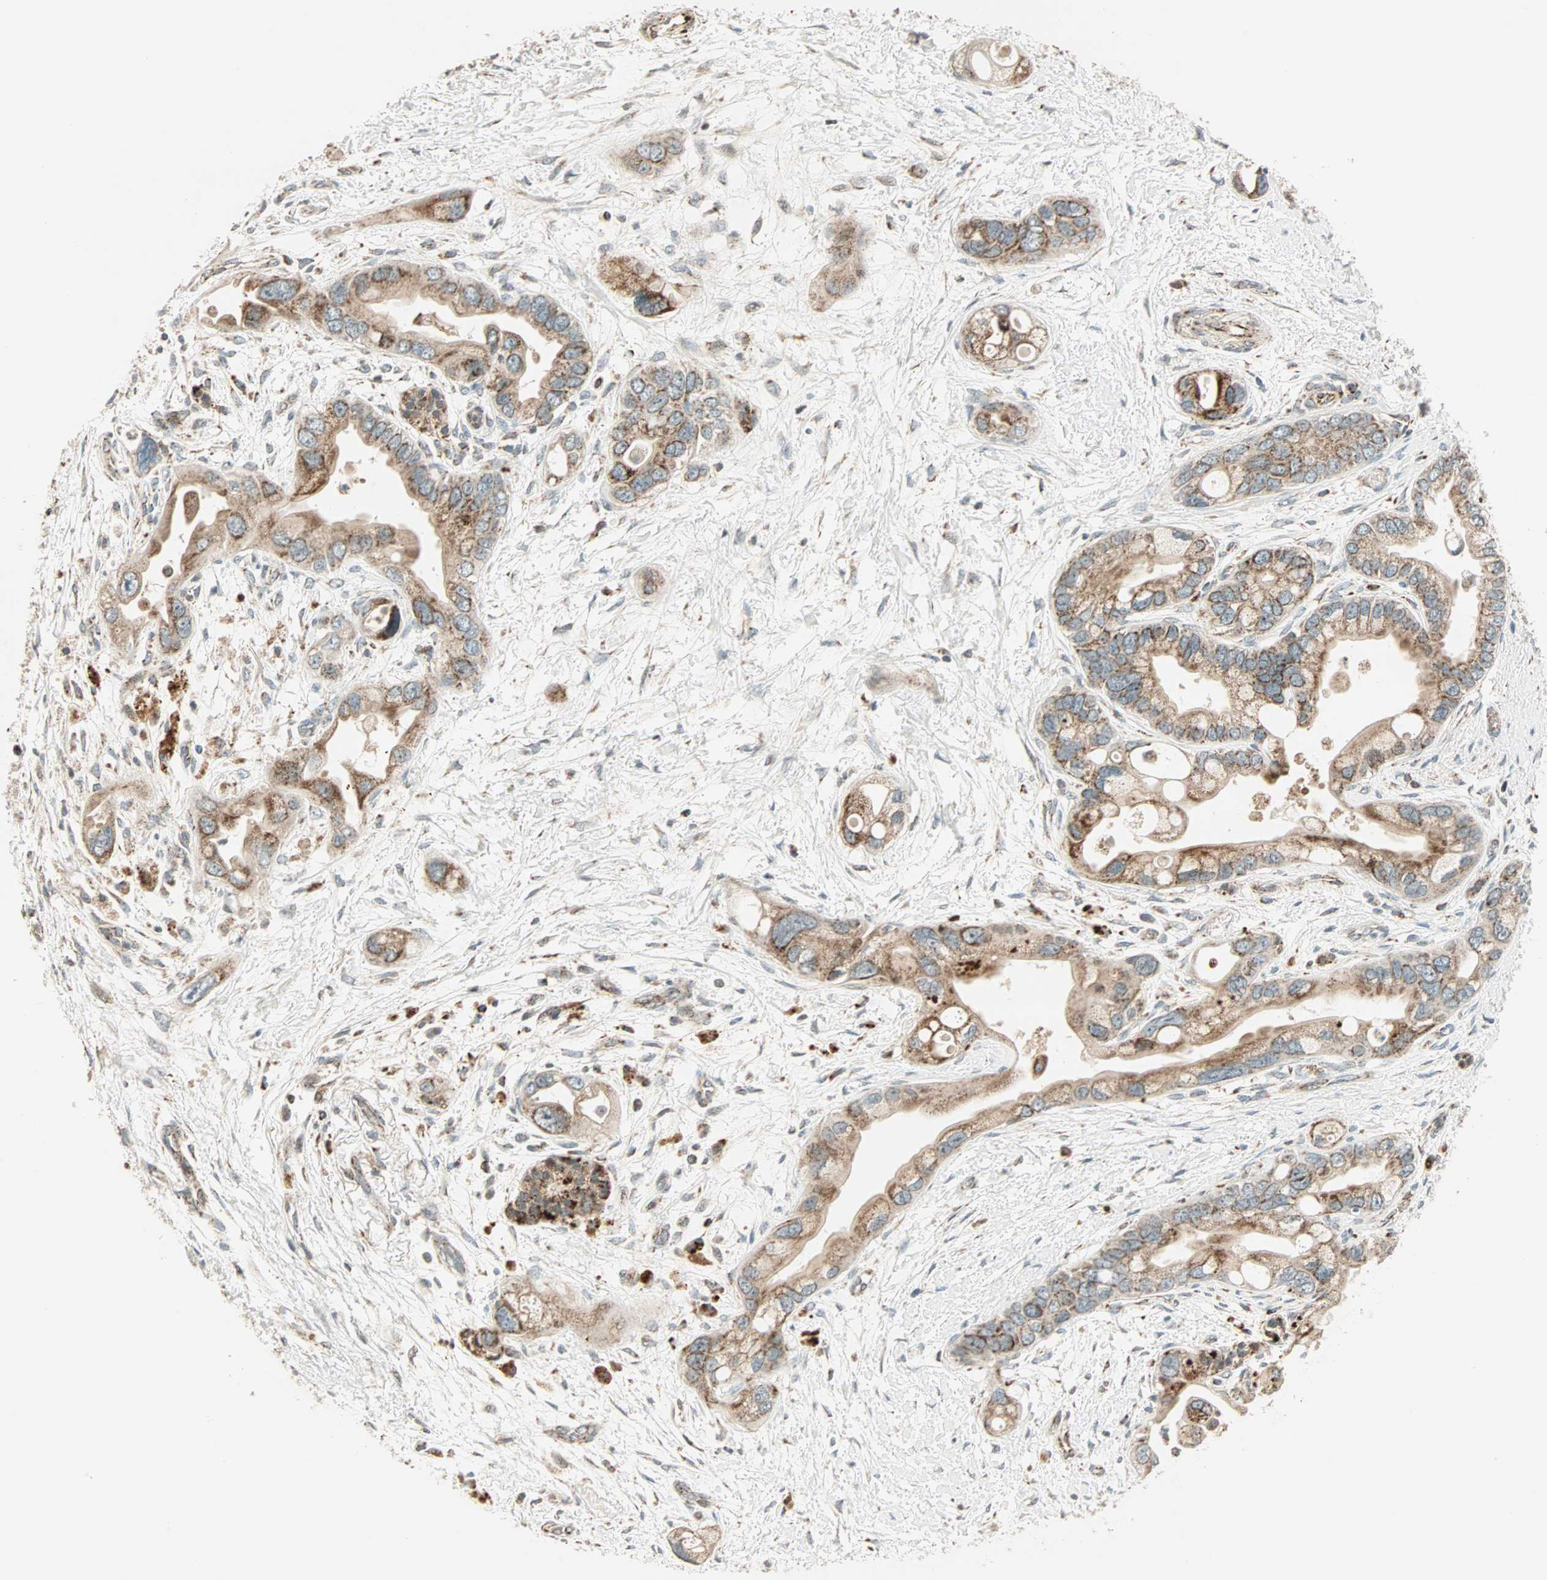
{"staining": {"intensity": "weak", "quantity": ">75%", "location": "cytoplasmic/membranous"}, "tissue": "pancreatic cancer", "cell_type": "Tumor cells", "image_type": "cancer", "snomed": [{"axis": "morphology", "description": "Adenocarcinoma, NOS"}, {"axis": "topography", "description": "Pancreas"}], "caption": "An immunohistochemistry micrograph of tumor tissue is shown. Protein staining in brown highlights weak cytoplasmic/membranous positivity in adenocarcinoma (pancreatic) within tumor cells. Using DAB (3,3'-diaminobenzidine) (brown) and hematoxylin (blue) stains, captured at high magnification using brightfield microscopy.", "gene": "SPRY4", "patient": {"sex": "female", "age": 77}}